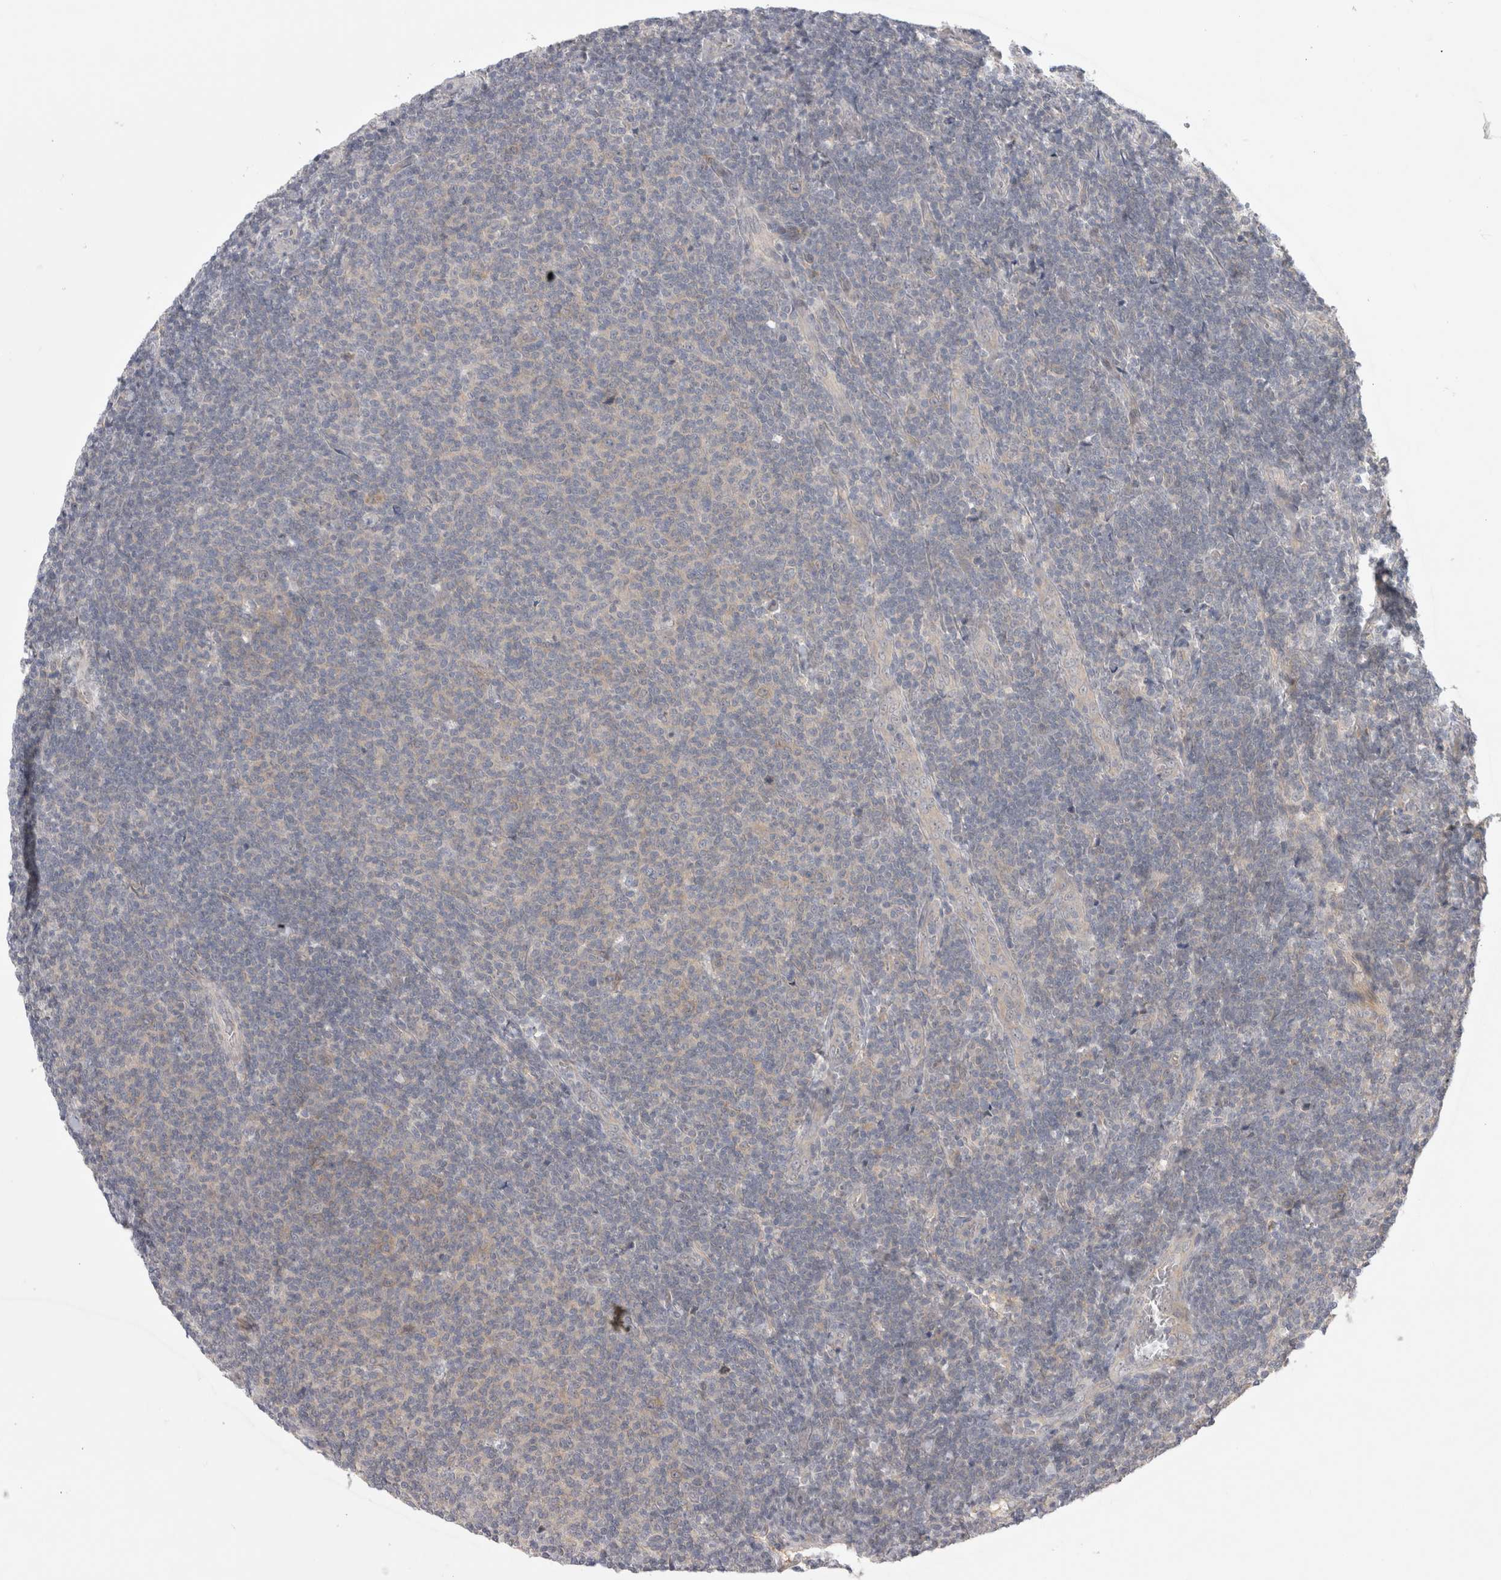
{"staining": {"intensity": "negative", "quantity": "none", "location": "none"}, "tissue": "lymphoma", "cell_type": "Tumor cells", "image_type": "cancer", "snomed": [{"axis": "morphology", "description": "Malignant lymphoma, non-Hodgkin's type, Low grade"}, {"axis": "topography", "description": "Lymph node"}], "caption": "DAB immunohistochemical staining of low-grade malignant lymphoma, non-Hodgkin's type demonstrates no significant staining in tumor cells.", "gene": "CERS3", "patient": {"sex": "male", "age": 66}}